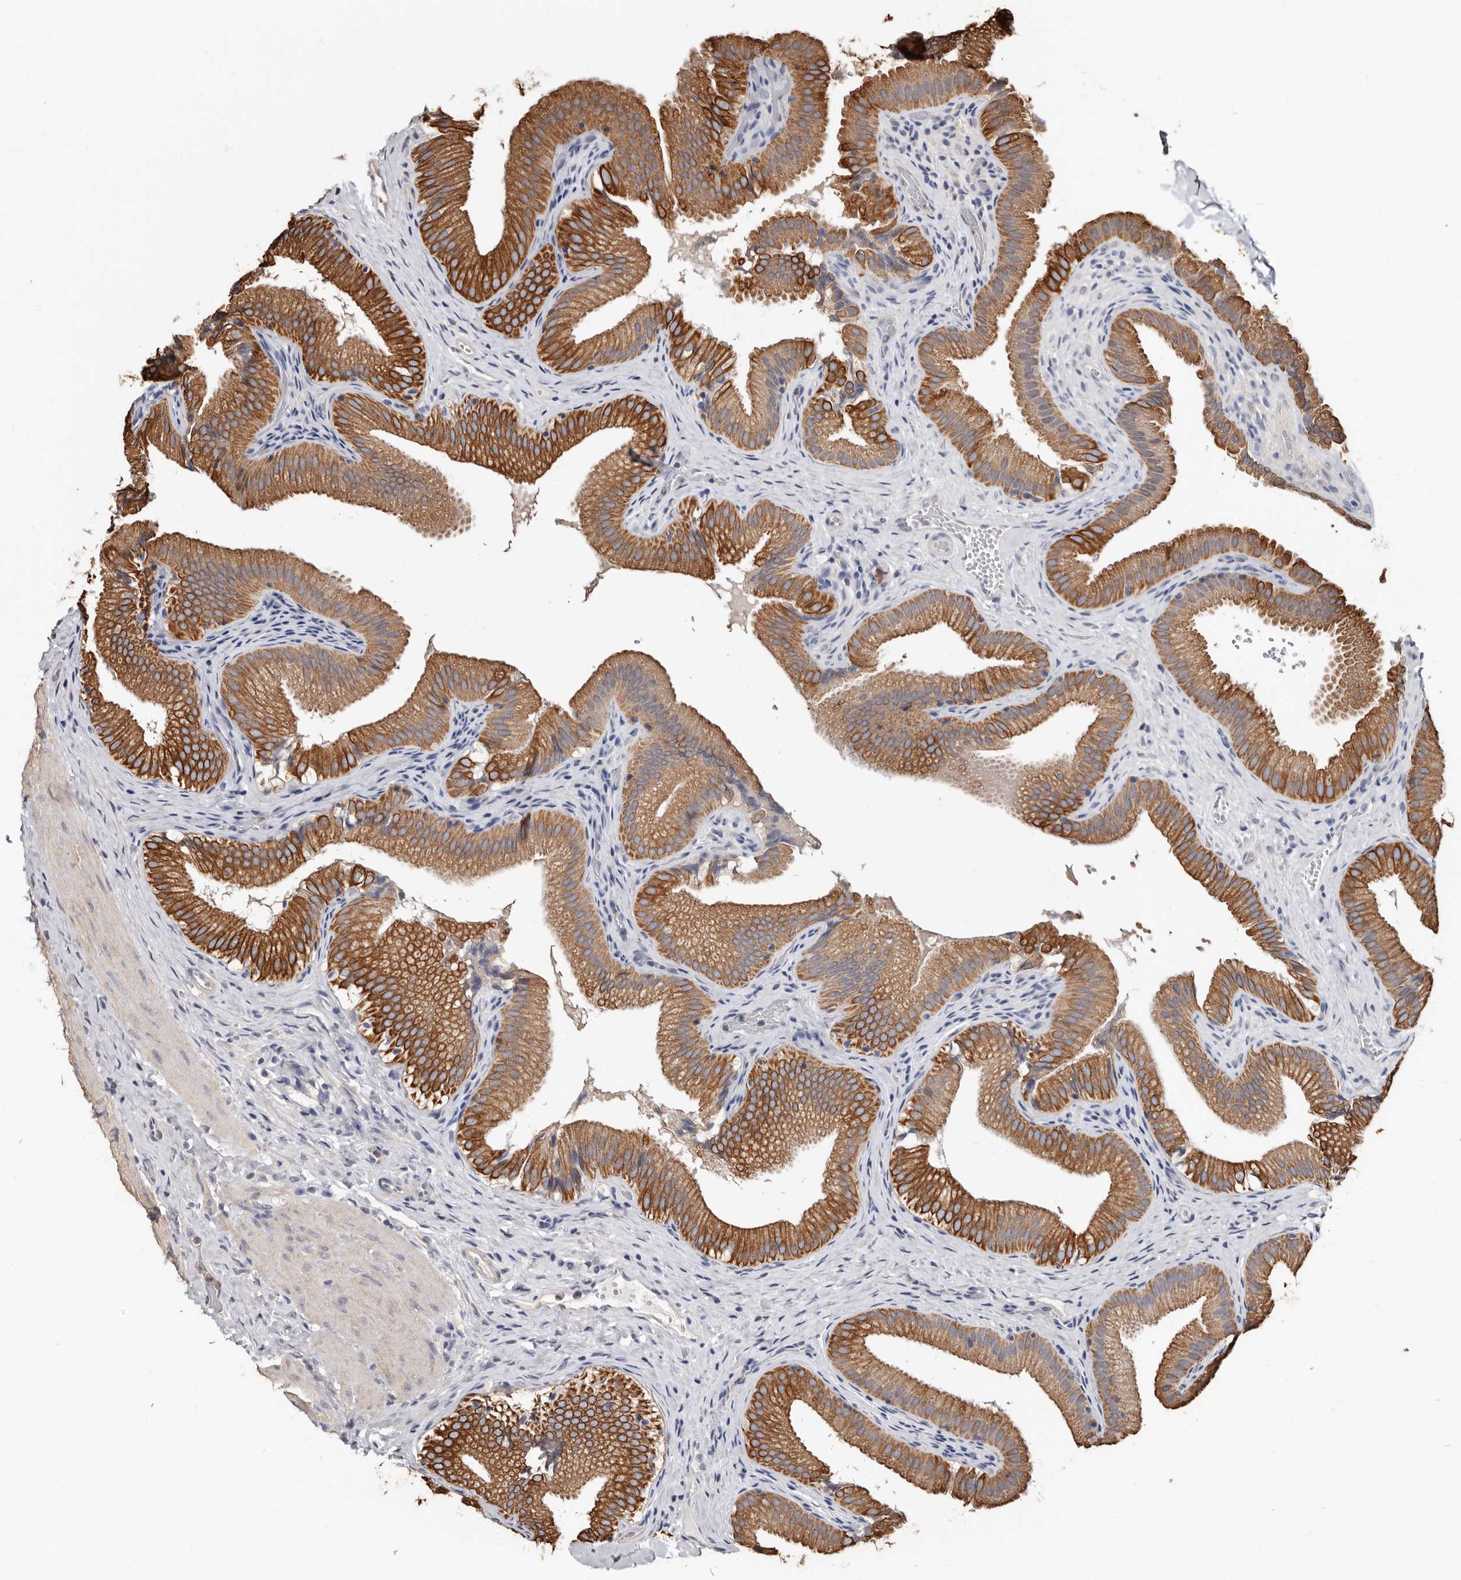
{"staining": {"intensity": "strong", "quantity": ">75%", "location": "cytoplasmic/membranous"}, "tissue": "gallbladder", "cell_type": "Glandular cells", "image_type": "normal", "snomed": [{"axis": "morphology", "description": "Normal tissue, NOS"}, {"axis": "topography", "description": "Gallbladder"}], "caption": "Immunohistochemical staining of normal human gallbladder demonstrates >75% levels of strong cytoplasmic/membranous protein staining in approximately >75% of glandular cells.", "gene": "MRPL18", "patient": {"sex": "female", "age": 30}}